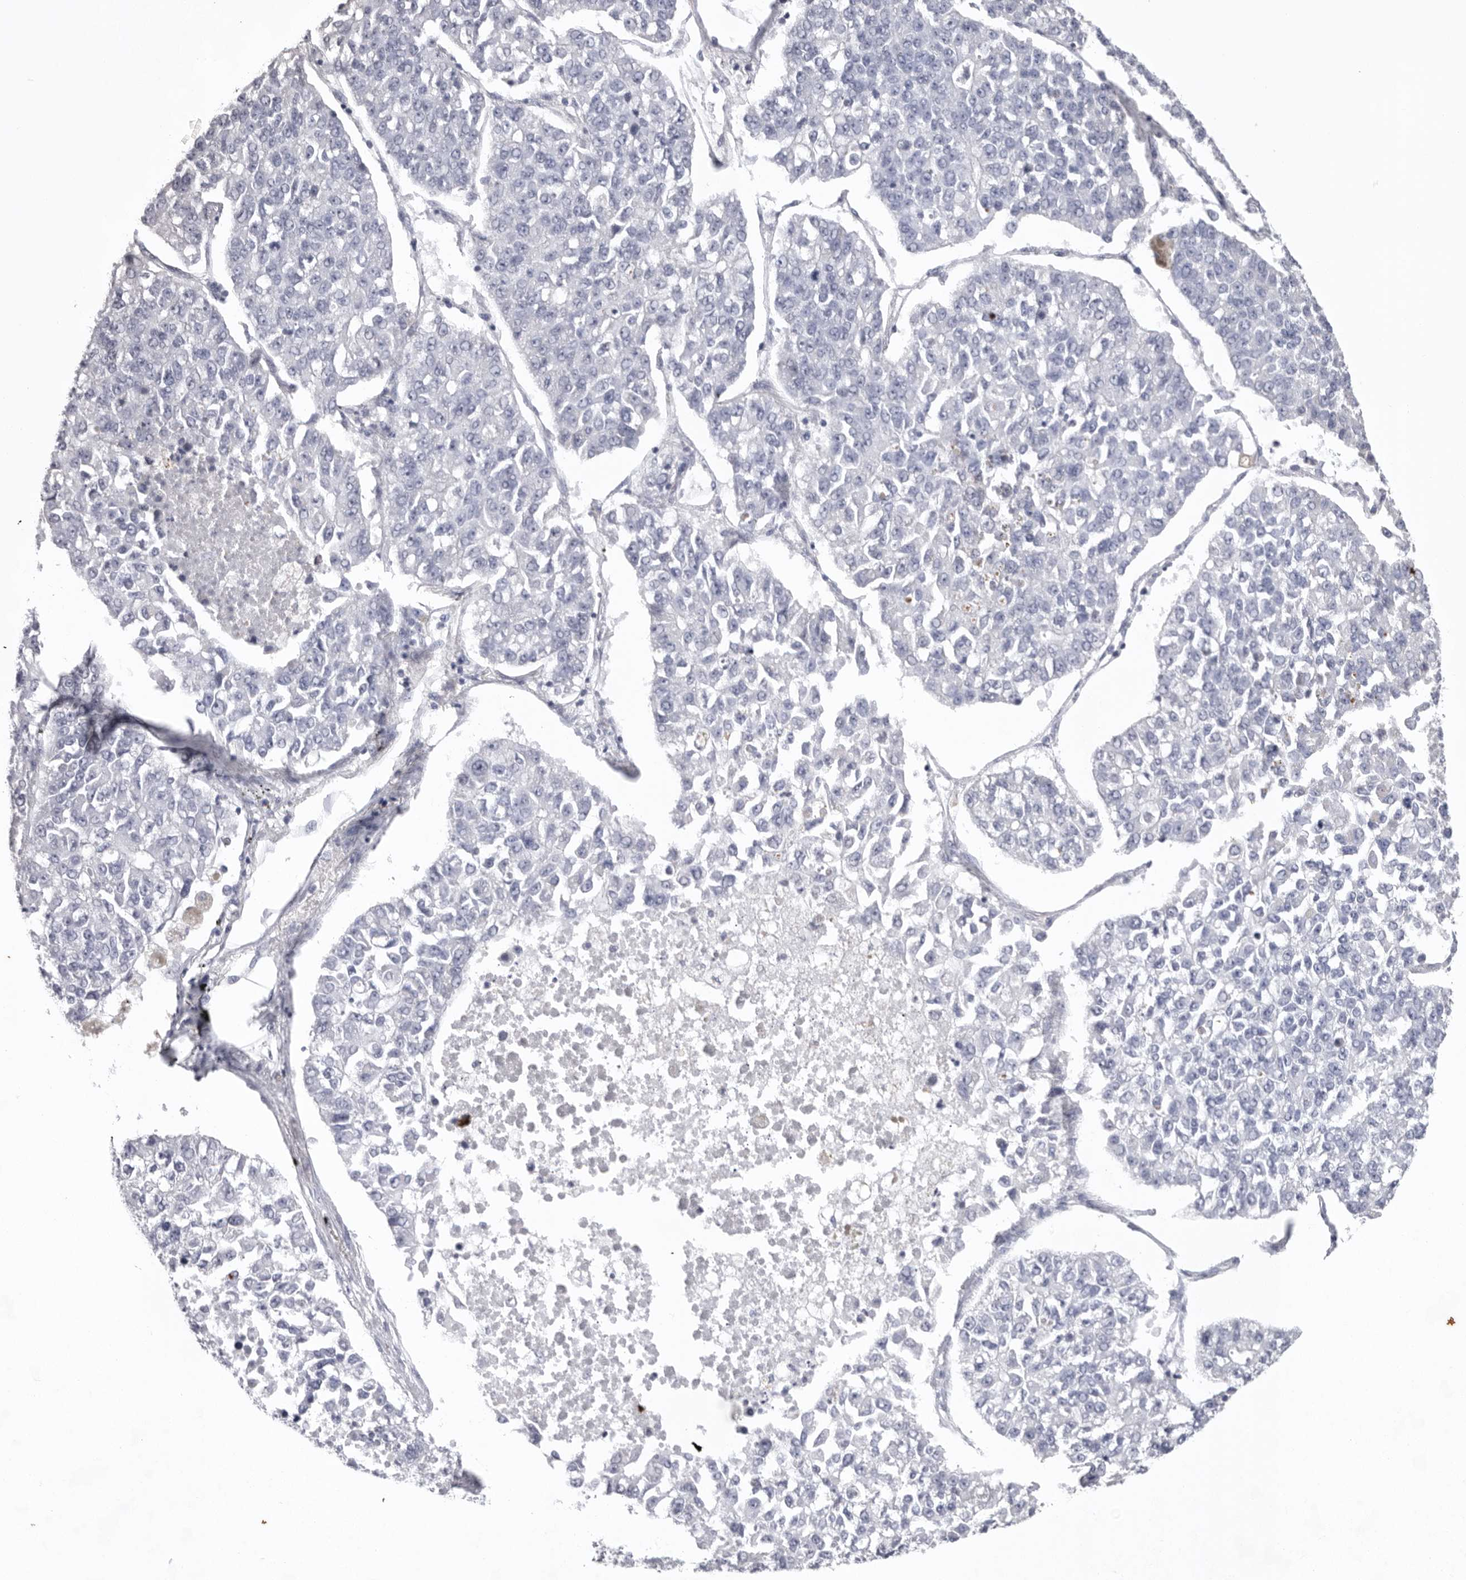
{"staining": {"intensity": "negative", "quantity": "none", "location": "none"}, "tissue": "lung cancer", "cell_type": "Tumor cells", "image_type": "cancer", "snomed": [{"axis": "morphology", "description": "Adenocarcinoma, NOS"}, {"axis": "topography", "description": "Lung"}], "caption": "Immunohistochemical staining of human lung adenocarcinoma displays no significant positivity in tumor cells.", "gene": "VDAC3", "patient": {"sex": "male", "age": 49}}